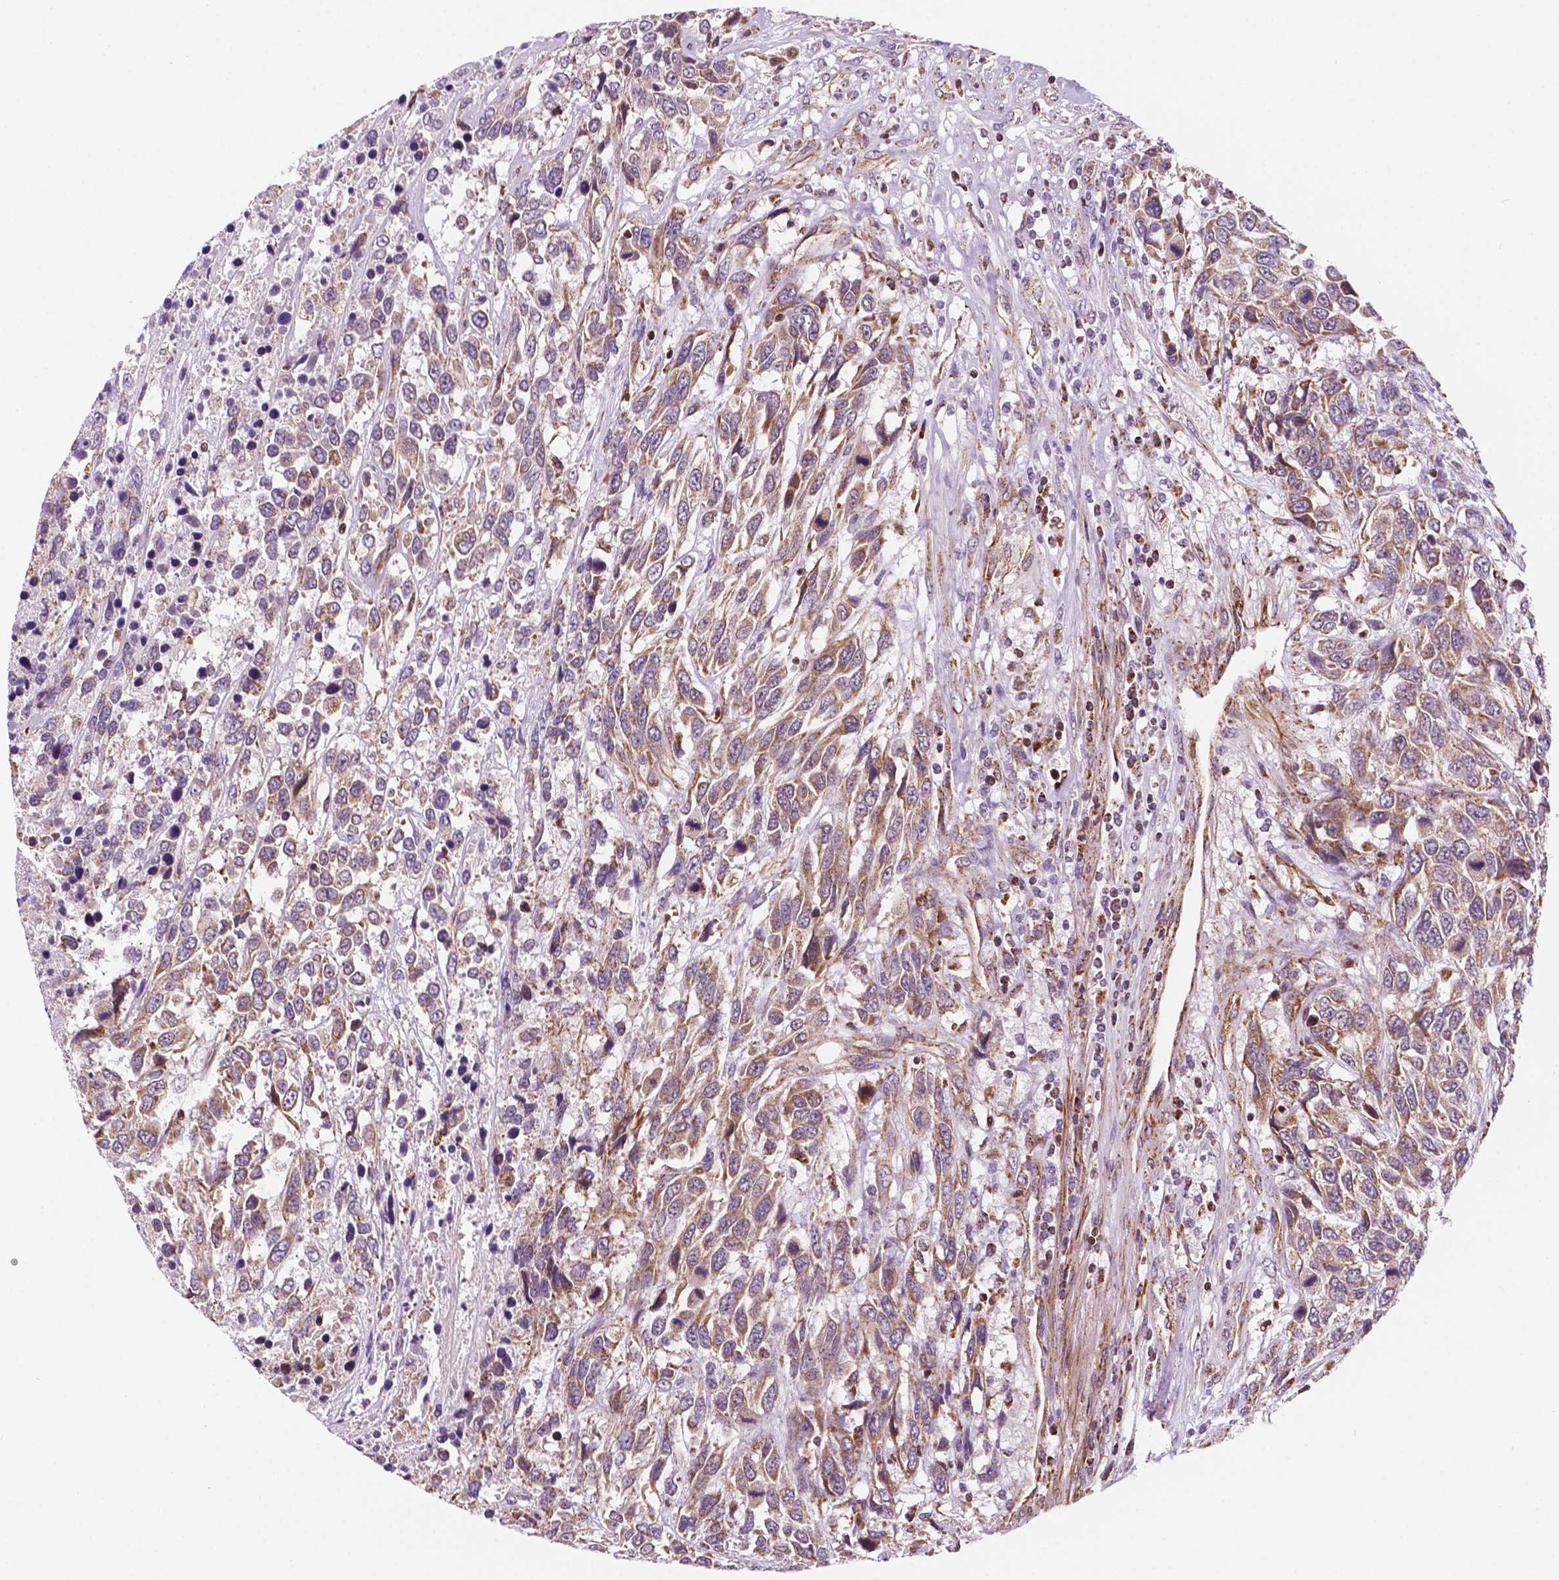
{"staining": {"intensity": "moderate", "quantity": ">75%", "location": "cytoplasmic/membranous"}, "tissue": "urothelial cancer", "cell_type": "Tumor cells", "image_type": "cancer", "snomed": [{"axis": "morphology", "description": "Urothelial carcinoma, High grade"}, {"axis": "topography", "description": "Urinary bladder"}], "caption": "Urothelial carcinoma (high-grade) was stained to show a protein in brown. There is medium levels of moderate cytoplasmic/membranous staining in approximately >75% of tumor cells.", "gene": "GEMIN4", "patient": {"sex": "female", "age": 70}}